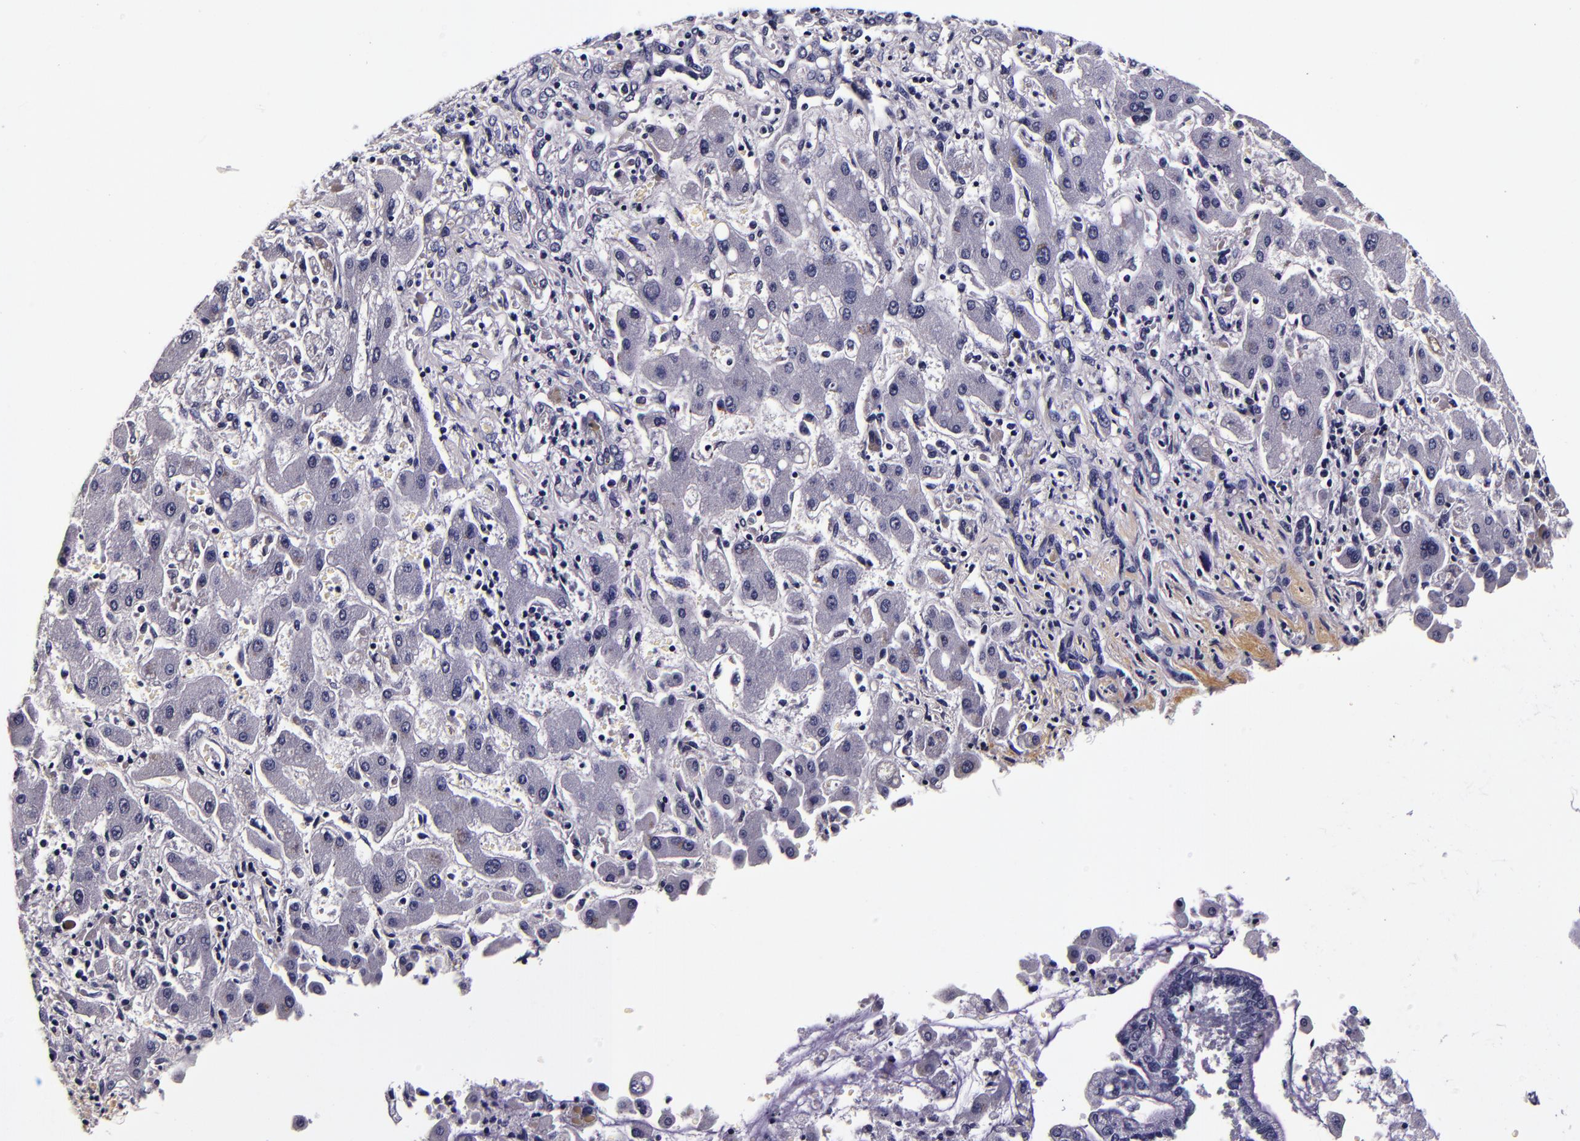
{"staining": {"intensity": "negative", "quantity": "none", "location": "none"}, "tissue": "liver cancer", "cell_type": "Tumor cells", "image_type": "cancer", "snomed": [{"axis": "morphology", "description": "Cholangiocarcinoma"}, {"axis": "topography", "description": "Liver"}], "caption": "High magnification brightfield microscopy of cholangiocarcinoma (liver) stained with DAB (brown) and counterstained with hematoxylin (blue): tumor cells show no significant staining. (Brightfield microscopy of DAB immunohistochemistry (IHC) at high magnification).", "gene": "FBN1", "patient": {"sex": "male", "age": 50}}